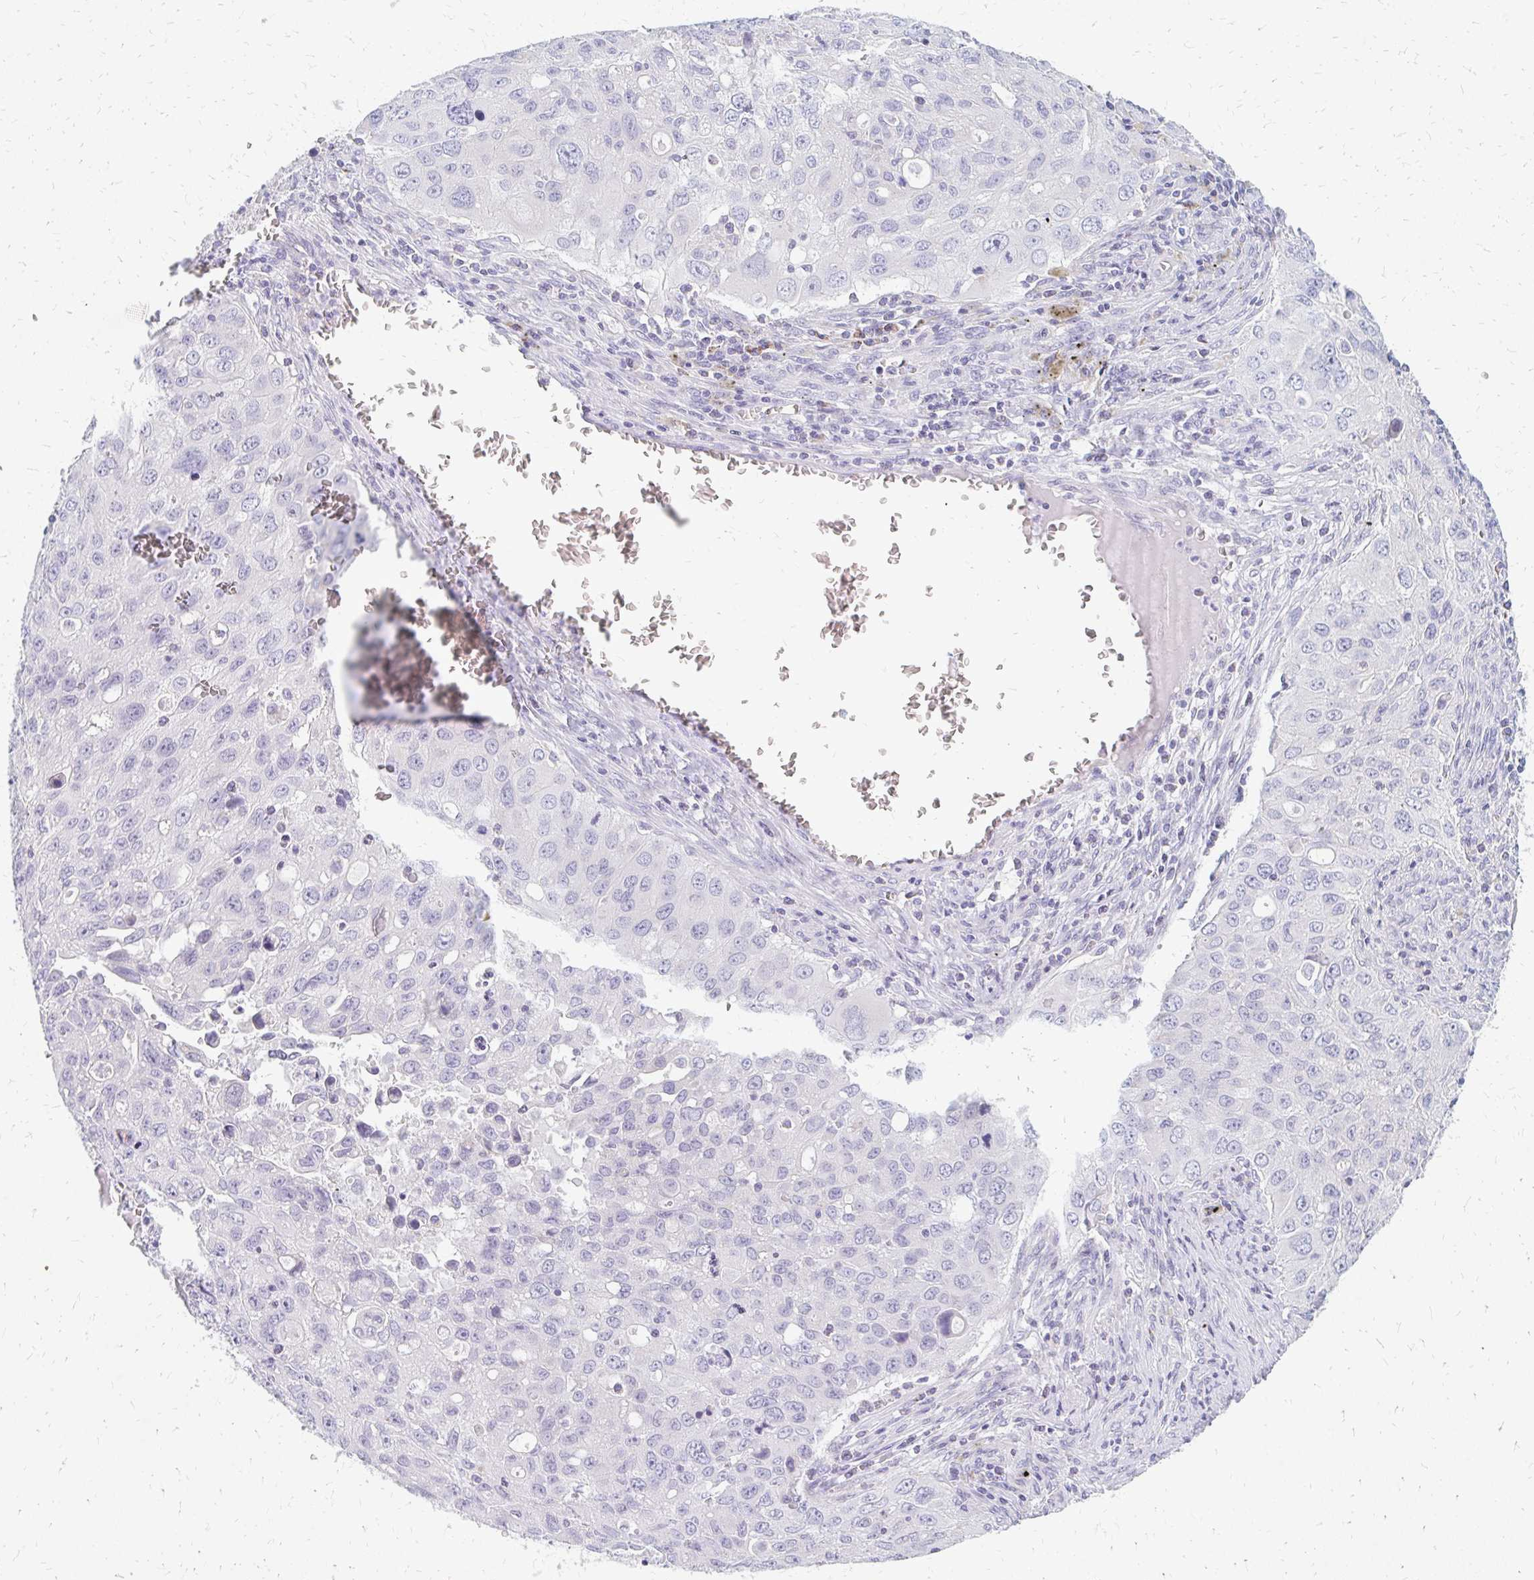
{"staining": {"intensity": "negative", "quantity": "none", "location": "none"}, "tissue": "lung cancer", "cell_type": "Tumor cells", "image_type": "cancer", "snomed": [{"axis": "morphology", "description": "Adenocarcinoma, NOS"}, {"axis": "morphology", "description": "Adenocarcinoma, metastatic, NOS"}, {"axis": "topography", "description": "Lymph node"}, {"axis": "topography", "description": "Lung"}], "caption": "IHC of human lung metastatic adenocarcinoma displays no positivity in tumor cells.", "gene": "OR10V1", "patient": {"sex": "female", "age": 42}}